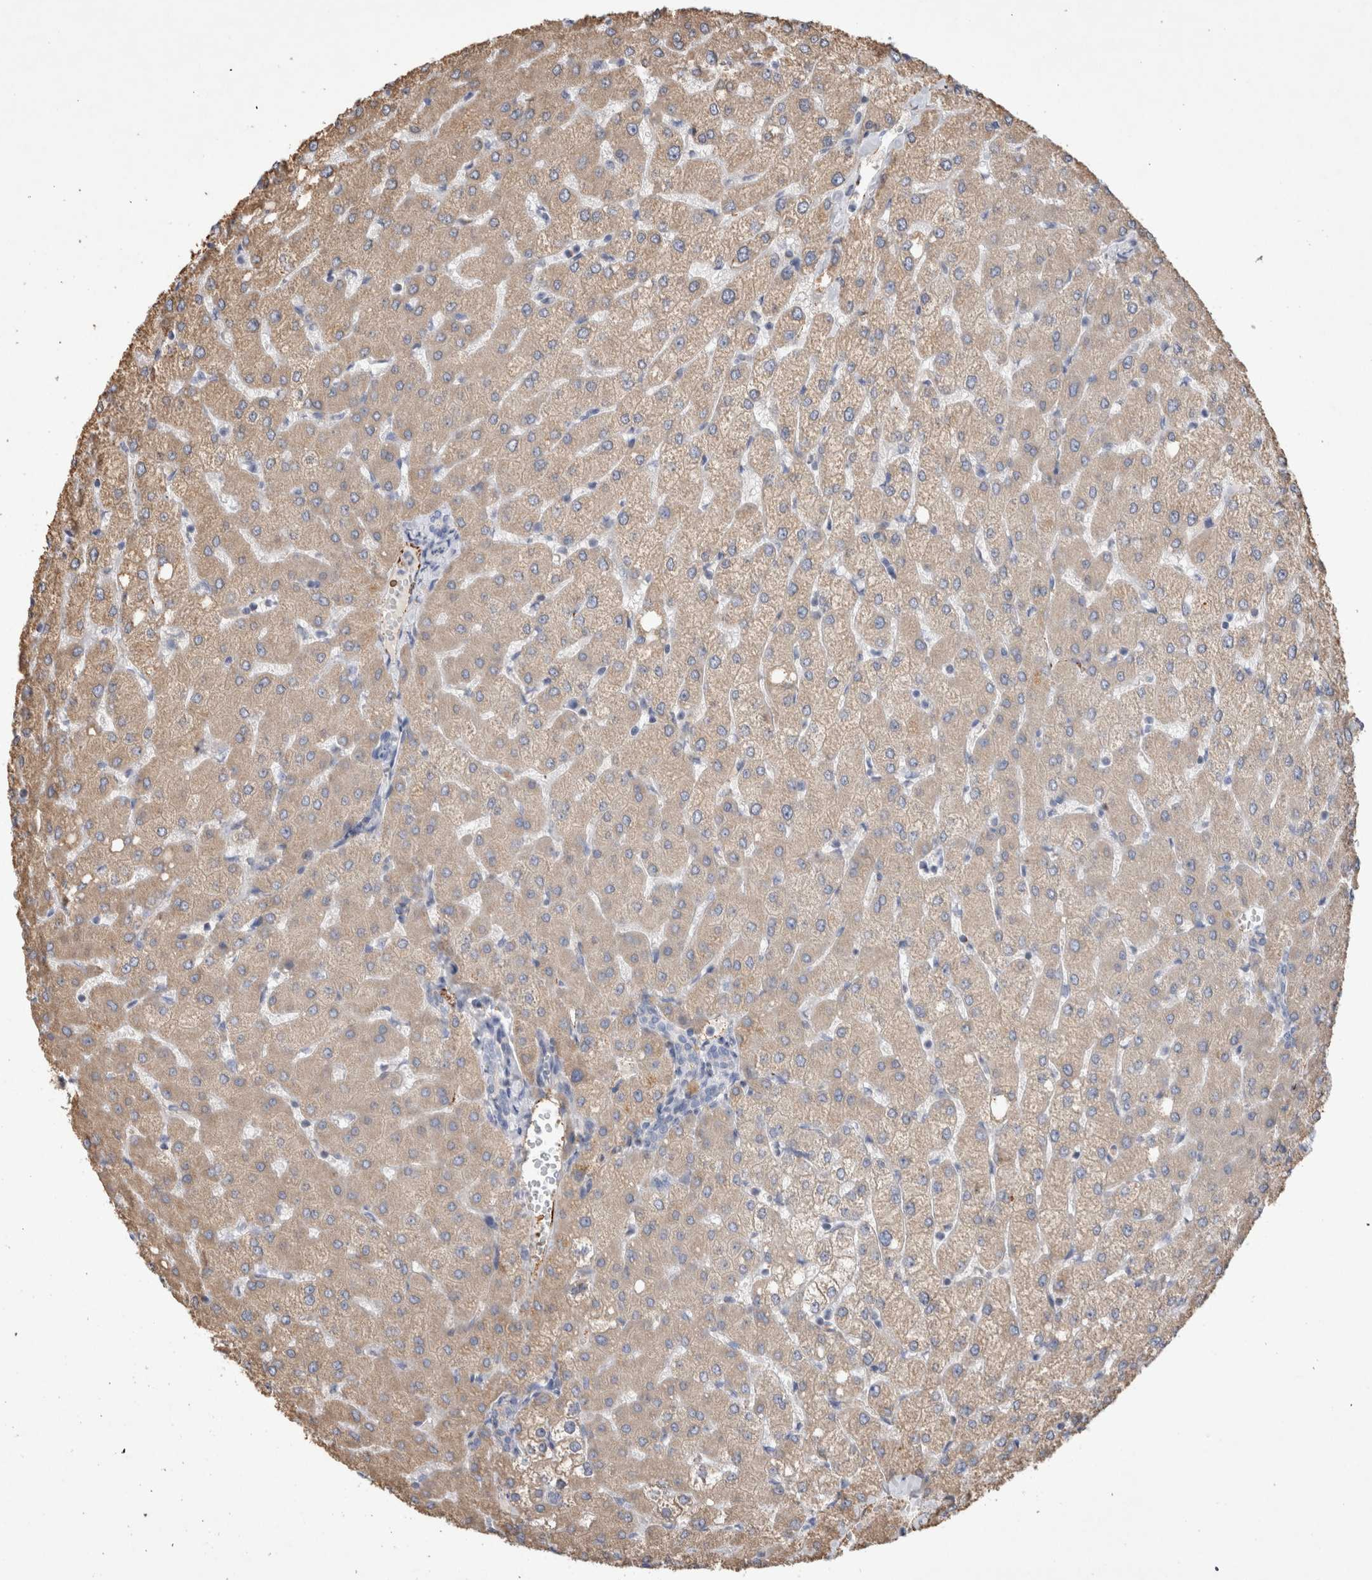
{"staining": {"intensity": "negative", "quantity": "none", "location": "none"}, "tissue": "liver", "cell_type": "Cholangiocytes", "image_type": "normal", "snomed": [{"axis": "morphology", "description": "Normal tissue, NOS"}, {"axis": "topography", "description": "Liver"}], "caption": "Immunohistochemistry histopathology image of unremarkable liver: liver stained with DAB displays no significant protein positivity in cholangiocytes. Nuclei are stained in blue.", "gene": "IARS2", "patient": {"sex": "female", "age": 54}}